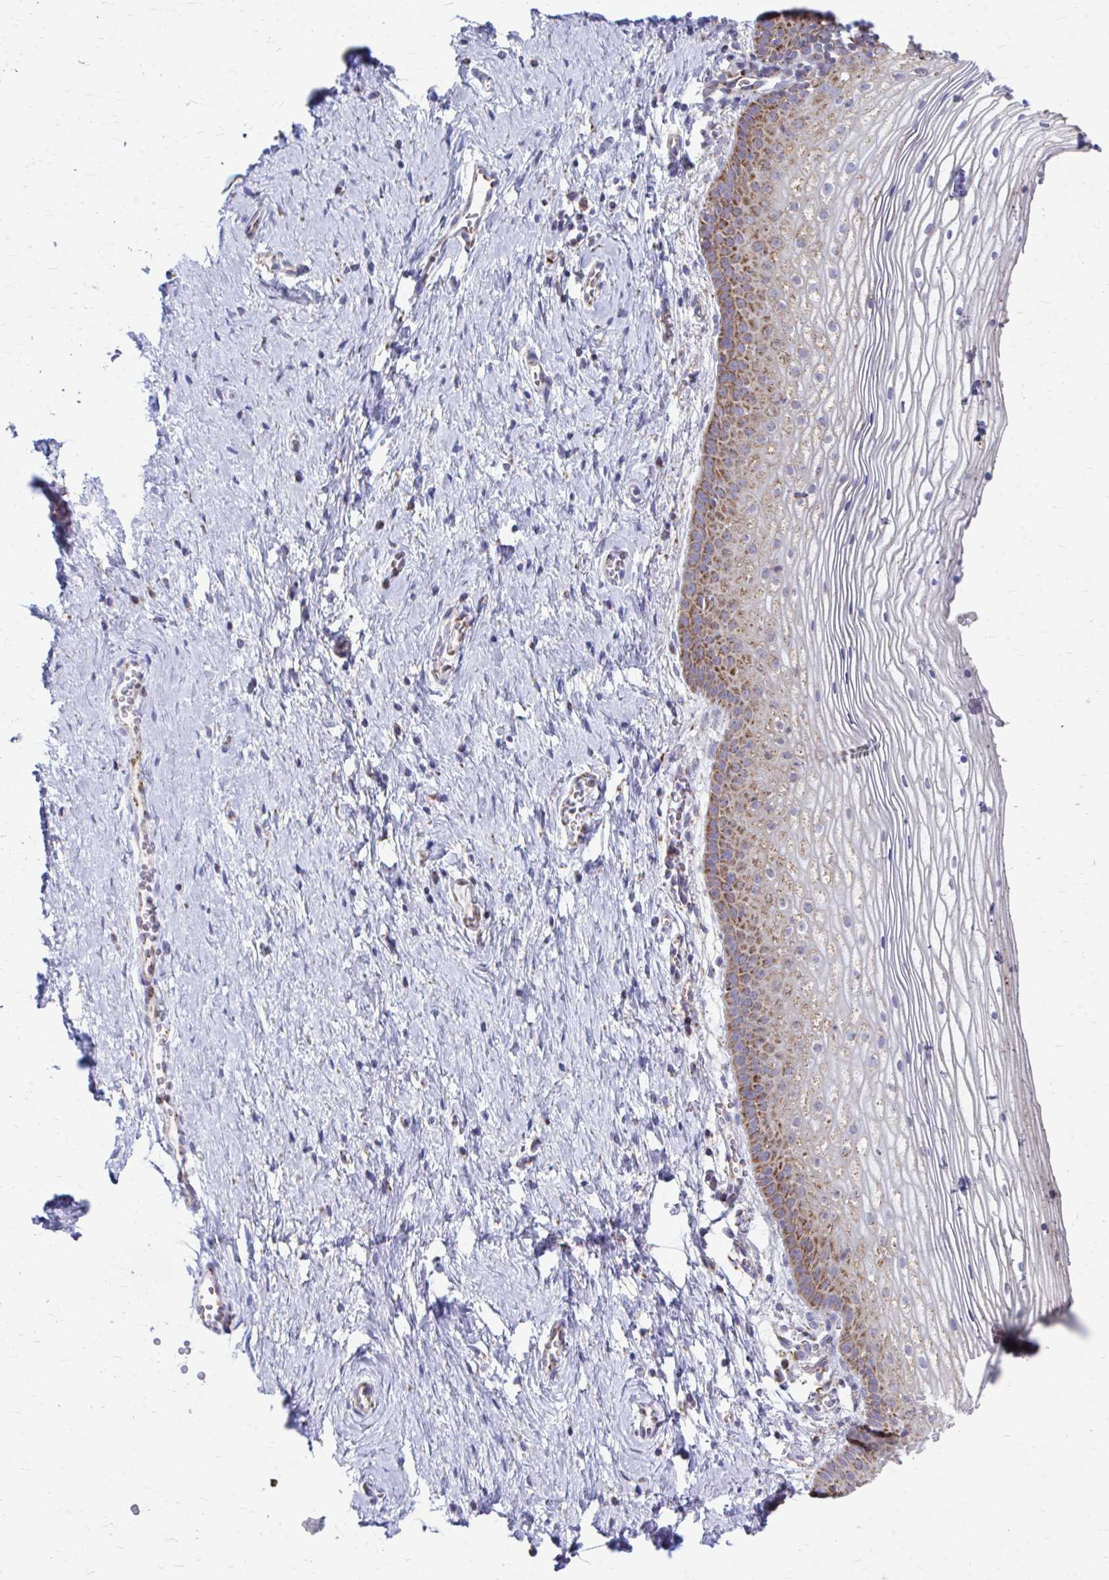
{"staining": {"intensity": "moderate", "quantity": "25%-75%", "location": "cytoplasmic/membranous"}, "tissue": "vagina", "cell_type": "Squamous epithelial cells", "image_type": "normal", "snomed": [{"axis": "morphology", "description": "Normal tissue, NOS"}, {"axis": "topography", "description": "Vagina"}], "caption": "Protein staining shows moderate cytoplasmic/membranous positivity in approximately 25%-75% of squamous epithelial cells in benign vagina.", "gene": "MRPL19", "patient": {"sex": "female", "age": 56}}